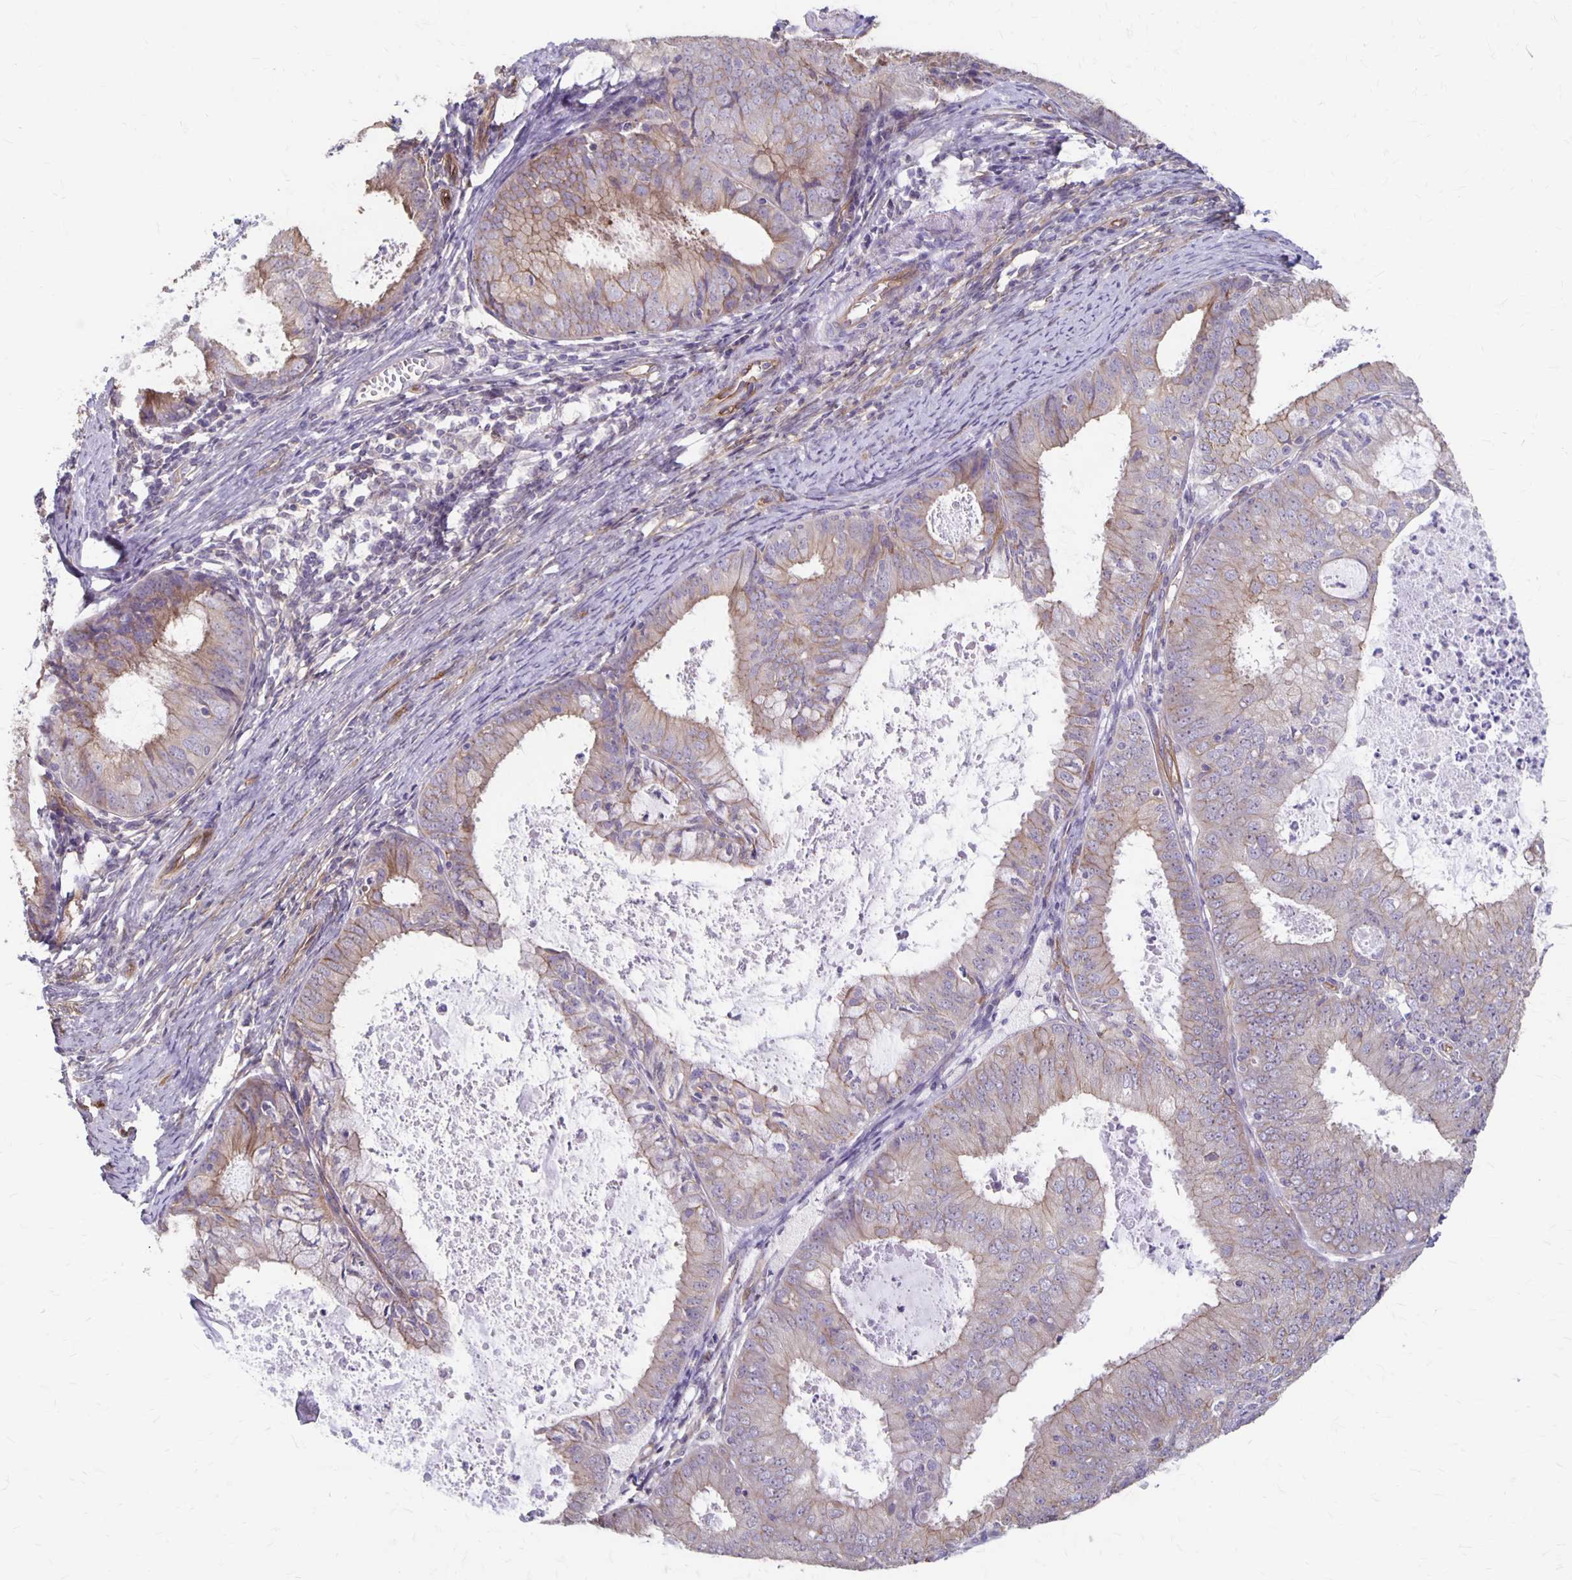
{"staining": {"intensity": "weak", "quantity": "25%-75%", "location": "cytoplasmic/membranous"}, "tissue": "endometrial cancer", "cell_type": "Tumor cells", "image_type": "cancer", "snomed": [{"axis": "morphology", "description": "Adenocarcinoma, NOS"}, {"axis": "topography", "description": "Endometrium"}], "caption": "A low amount of weak cytoplasmic/membranous positivity is appreciated in approximately 25%-75% of tumor cells in endometrial cancer (adenocarcinoma) tissue.", "gene": "PPP1R3E", "patient": {"sex": "female", "age": 57}}